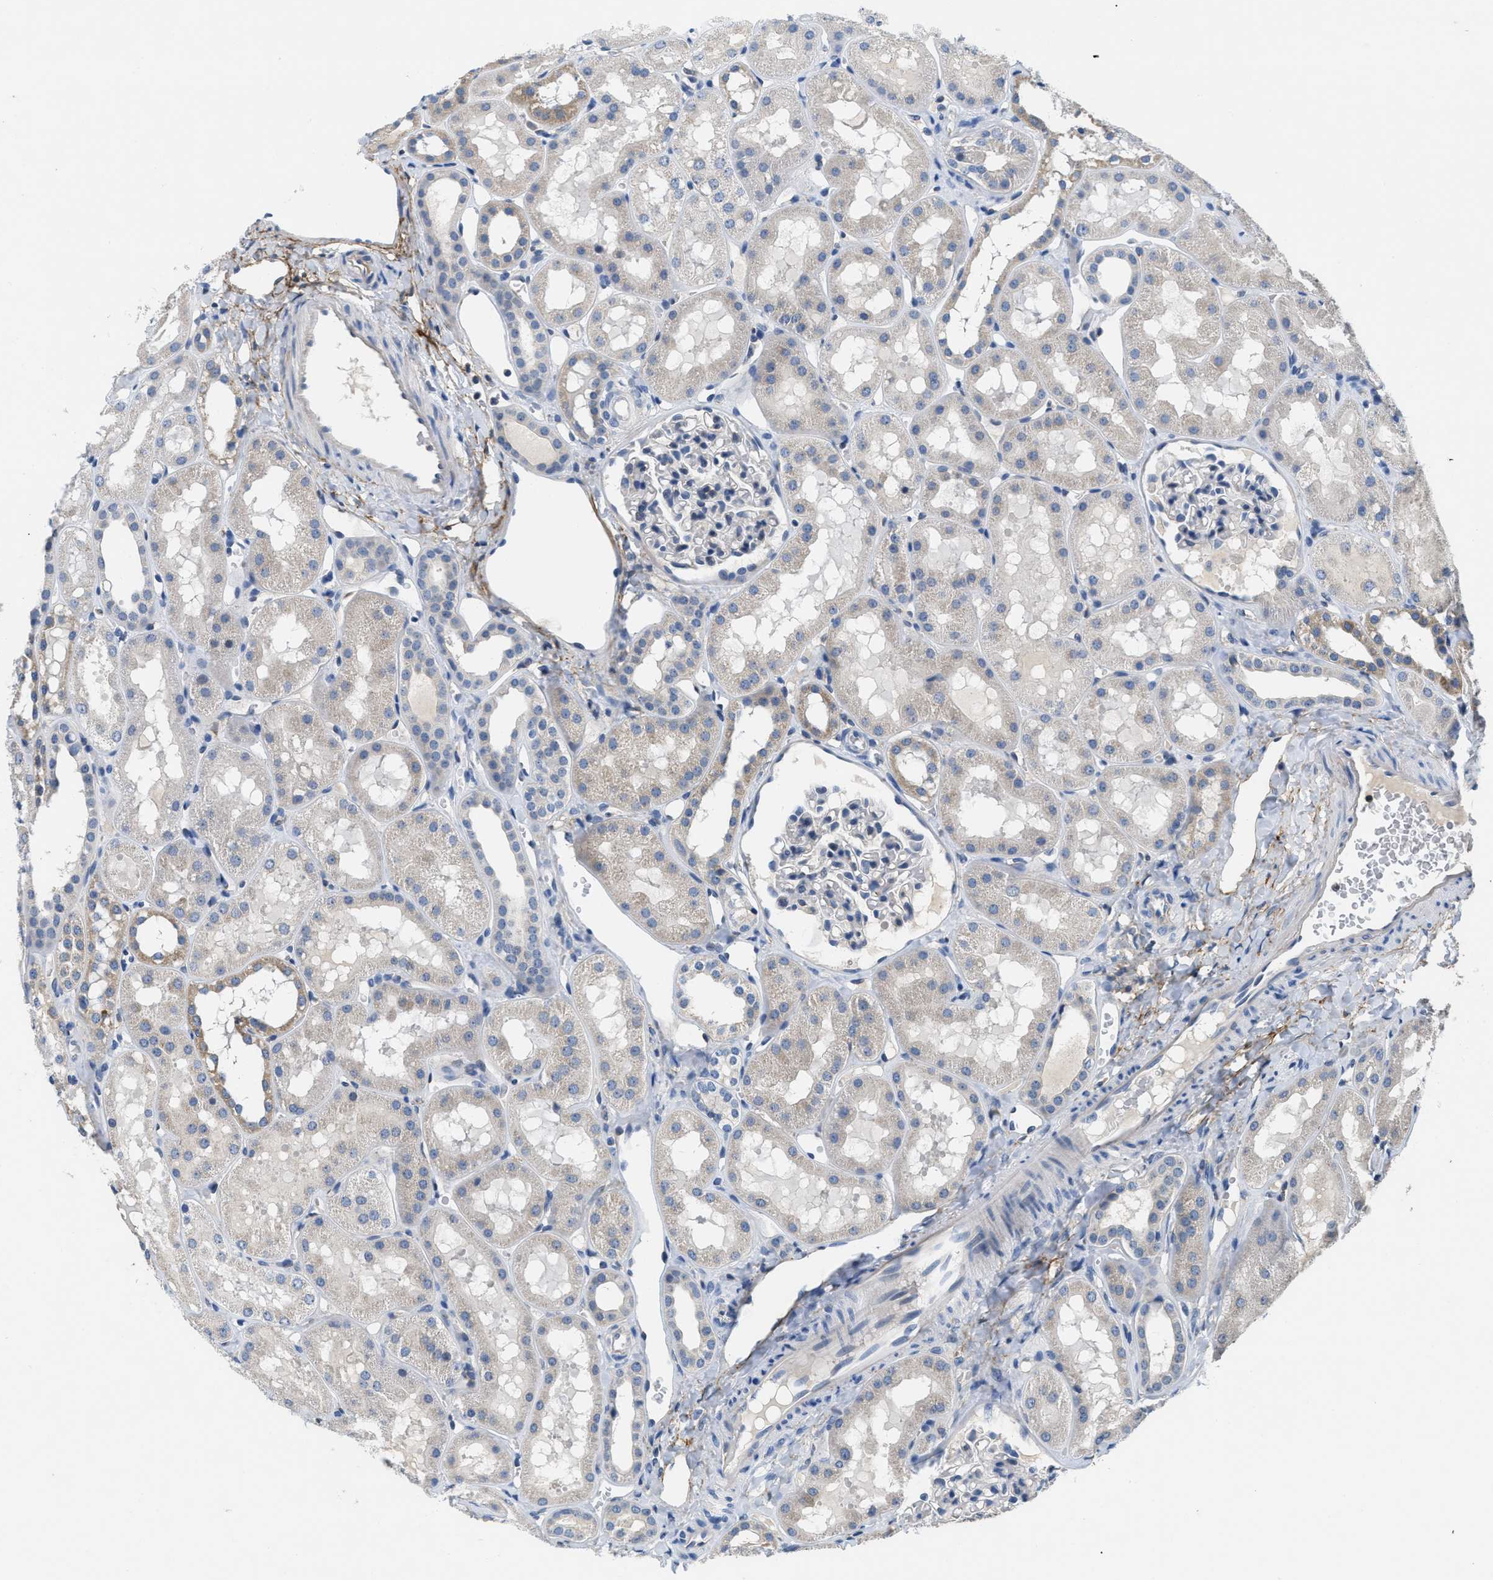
{"staining": {"intensity": "negative", "quantity": "none", "location": "none"}, "tissue": "kidney", "cell_type": "Cells in glomeruli", "image_type": "normal", "snomed": [{"axis": "morphology", "description": "Normal tissue, NOS"}, {"axis": "topography", "description": "Kidney"}, {"axis": "topography", "description": "Urinary bladder"}], "caption": "DAB (3,3'-diaminobenzidine) immunohistochemical staining of unremarkable human kidney demonstrates no significant positivity in cells in glomeruli. (Stains: DAB (3,3'-diaminobenzidine) immunohistochemistry (IHC) with hematoxylin counter stain, Microscopy: brightfield microscopy at high magnification).", "gene": "DGKE", "patient": {"sex": "male", "age": 16}}